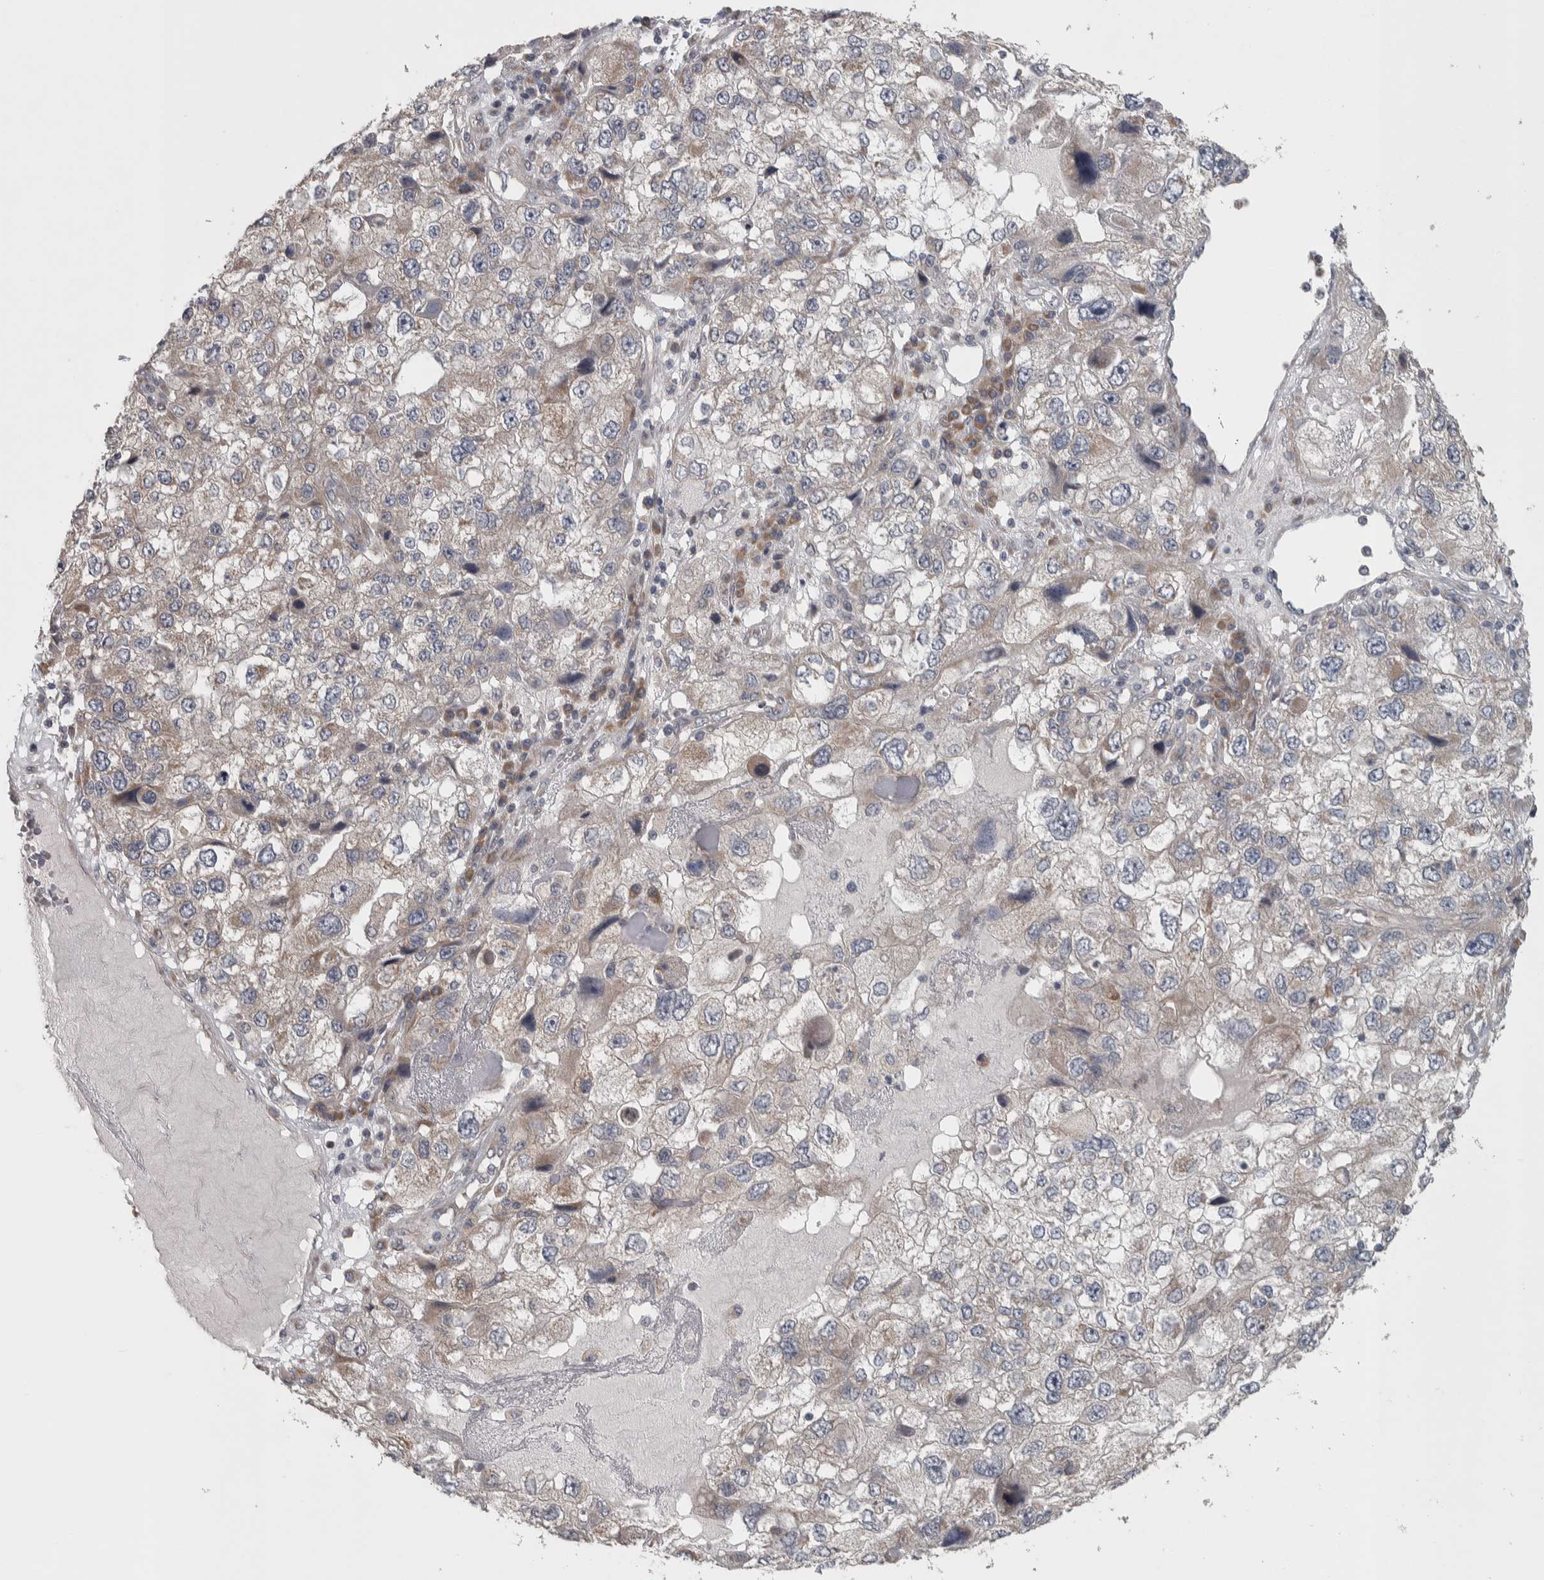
{"staining": {"intensity": "weak", "quantity": "25%-75%", "location": "cytoplasmic/membranous"}, "tissue": "endometrial cancer", "cell_type": "Tumor cells", "image_type": "cancer", "snomed": [{"axis": "morphology", "description": "Adenocarcinoma, NOS"}, {"axis": "topography", "description": "Endometrium"}], "caption": "High-magnification brightfield microscopy of endometrial adenocarcinoma stained with DAB (brown) and counterstained with hematoxylin (blue). tumor cells exhibit weak cytoplasmic/membranous positivity is appreciated in approximately25%-75% of cells.", "gene": "SRP68", "patient": {"sex": "female", "age": 49}}